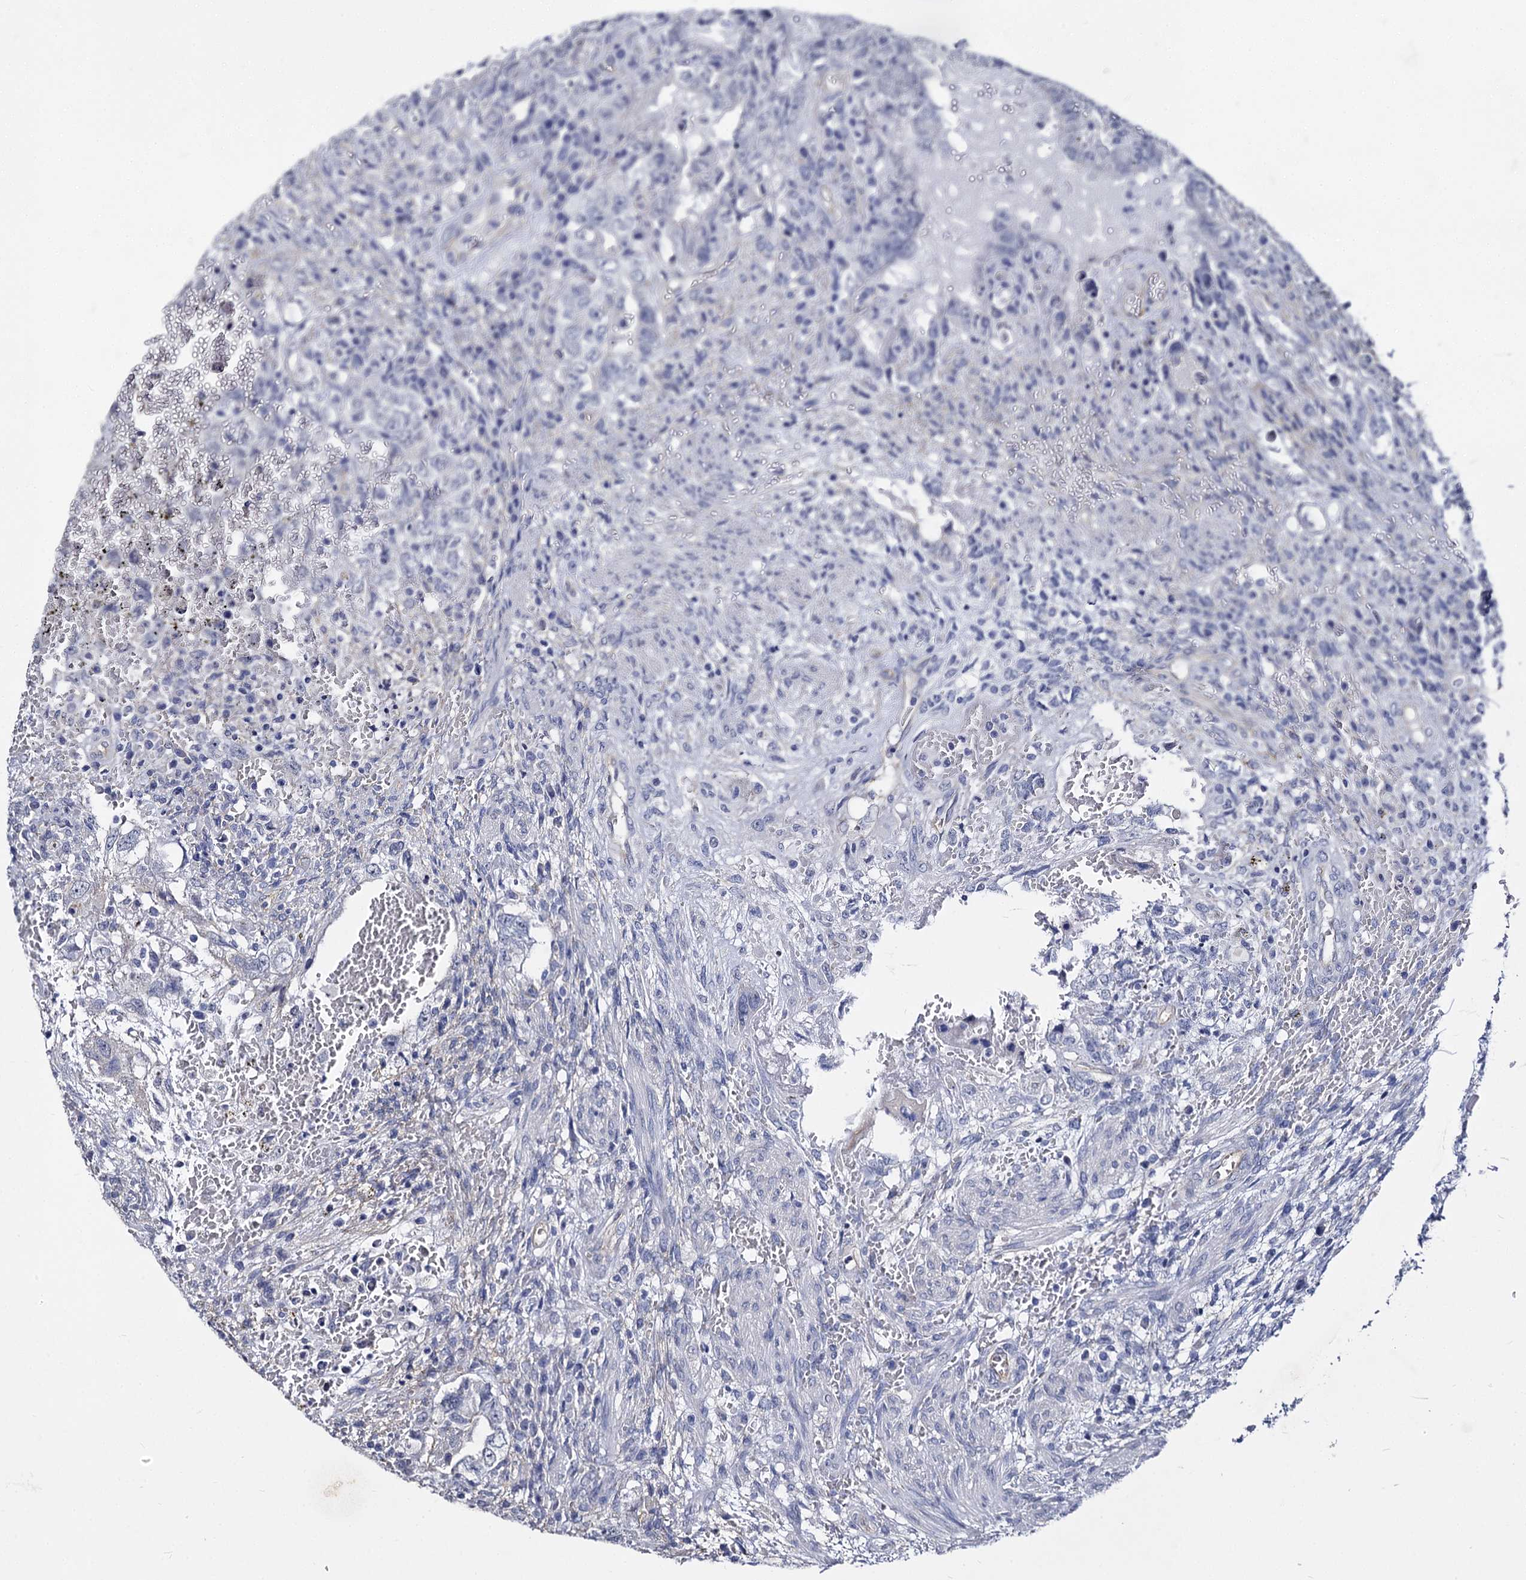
{"staining": {"intensity": "negative", "quantity": "none", "location": "none"}, "tissue": "testis cancer", "cell_type": "Tumor cells", "image_type": "cancer", "snomed": [{"axis": "morphology", "description": "Carcinoma, Embryonal, NOS"}, {"axis": "topography", "description": "Testis"}], "caption": "Immunohistochemistry micrograph of human testis cancer stained for a protein (brown), which displays no expression in tumor cells. (DAB immunohistochemistry (IHC) with hematoxylin counter stain).", "gene": "CBFB", "patient": {"sex": "male", "age": 26}}